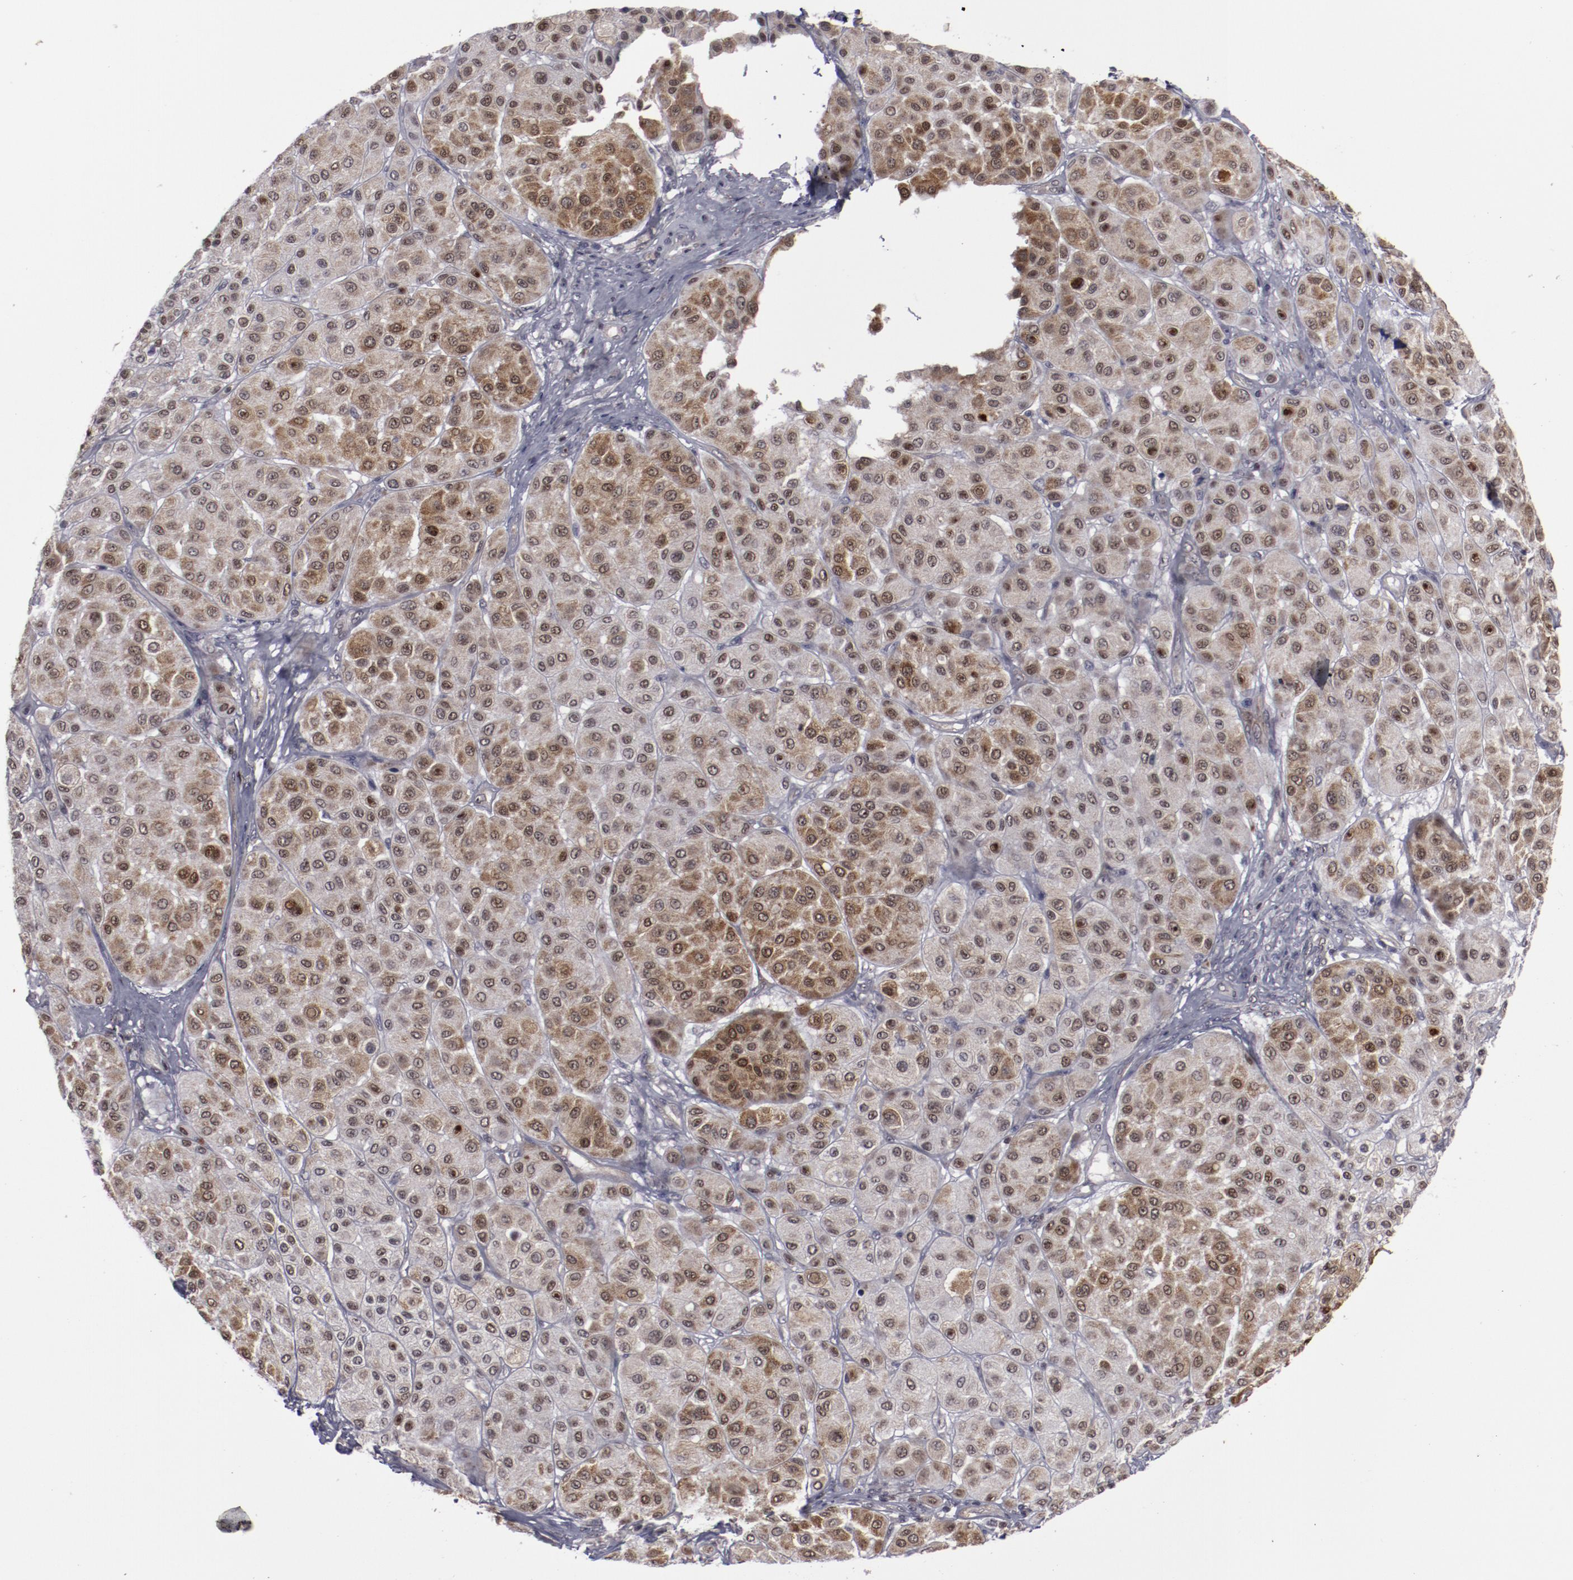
{"staining": {"intensity": "moderate", "quantity": "25%-75%", "location": "cytoplasmic/membranous,nuclear"}, "tissue": "melanoma", "cell_type": "Tumor cells", "image_type": "cancer", "snomed": [{"axis": "morphology", "description": "Normal tissue, NOS"}, {"axis": "morphology", "description": "Malignant melanoma, Metastatic site"}, {"axis": "topography", "description": "Skin"}], "caption": "Melanoma was stained to show a protein in brown. There is medium levels of moderate cytoplasmic/membranous and nuclear positivity in approximately 25%-75% of tumor cells. (DAB = brown stain, brightfield microscopy at high magnification).", "gene": "LEF1", "patient": {"sex": "male", "age": 41}}